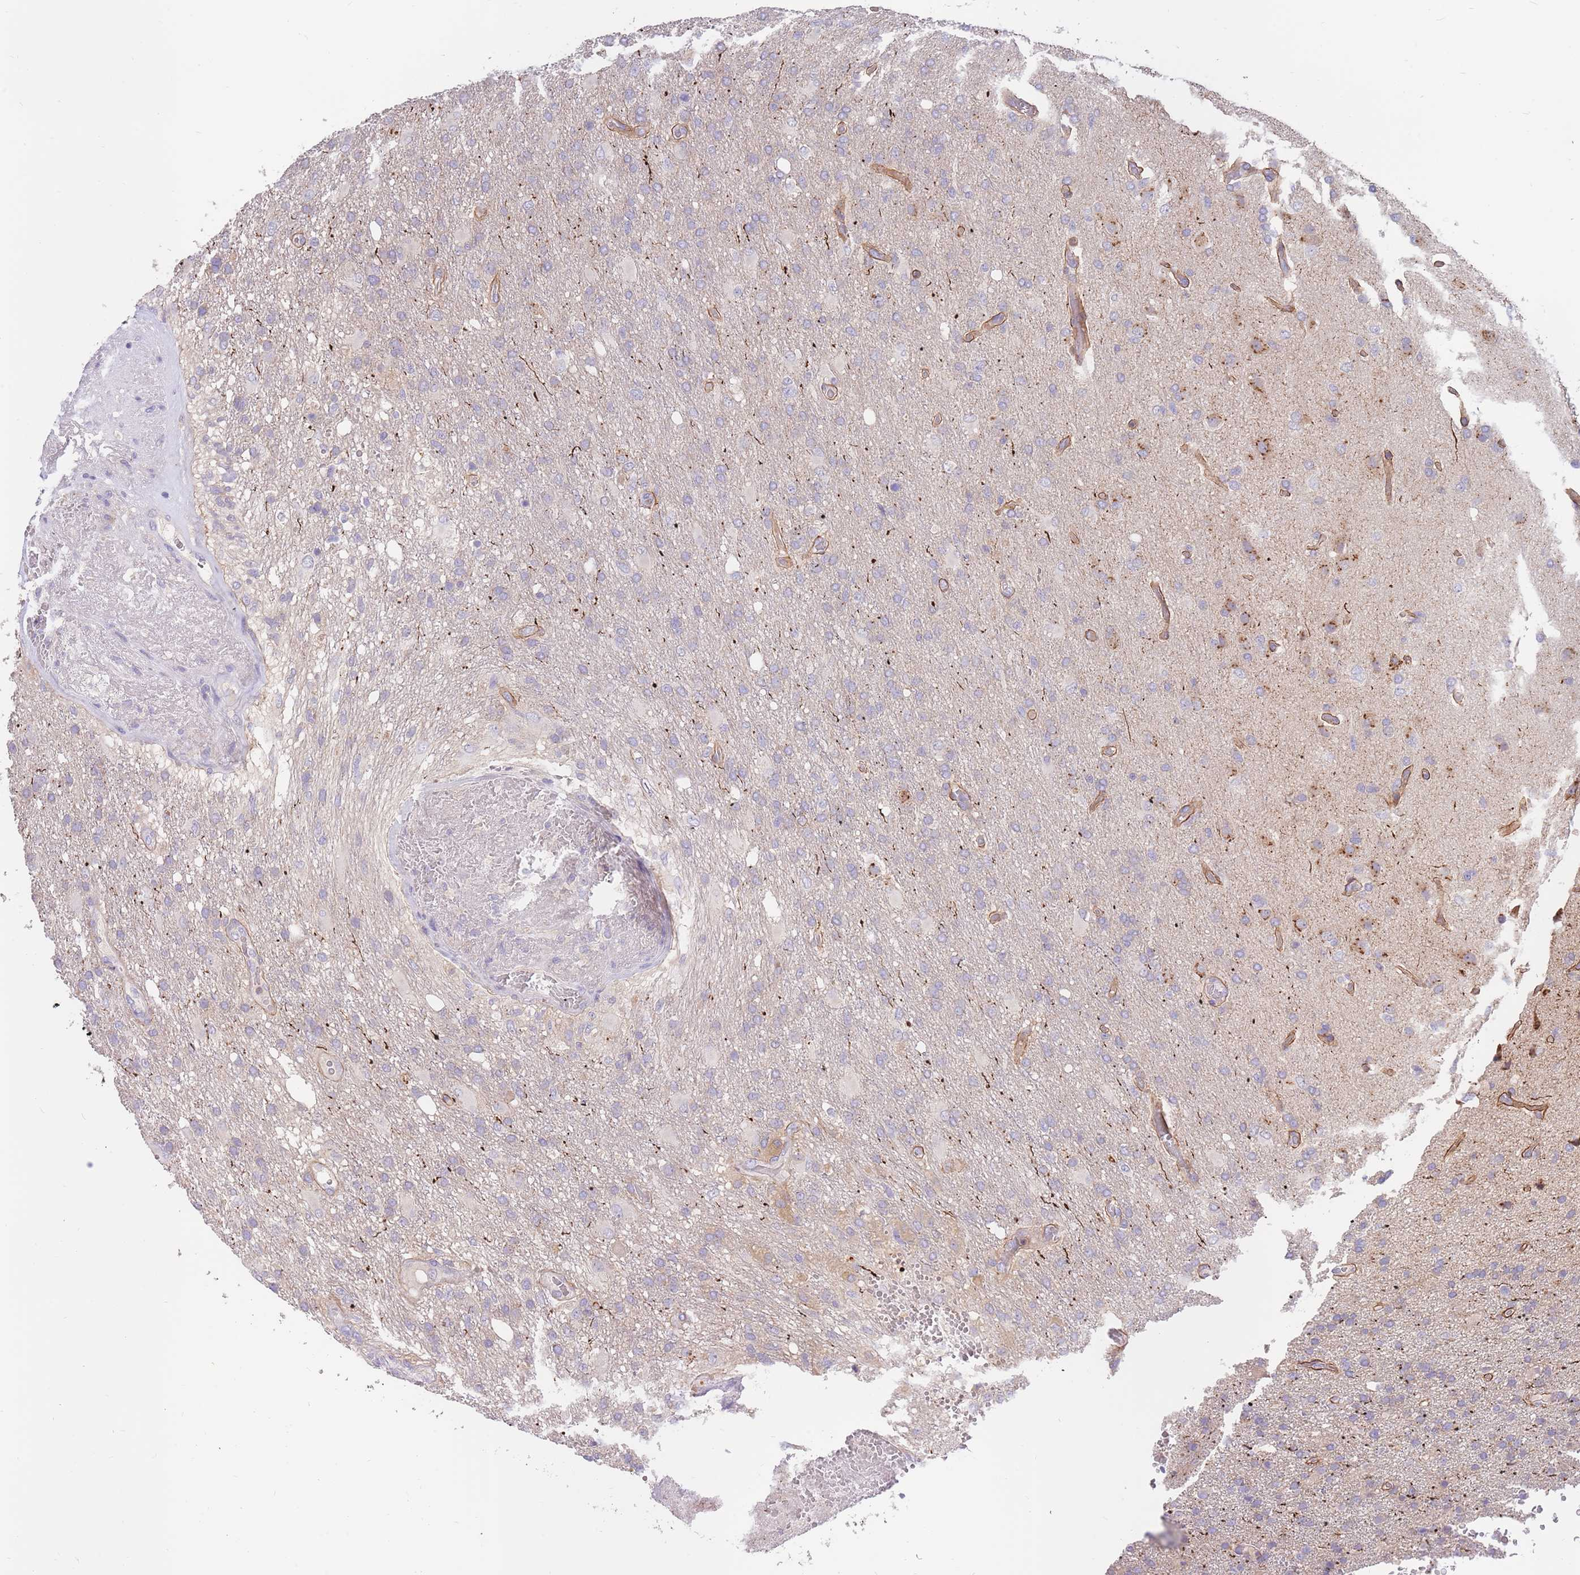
{"staining": {"intensity": "negative", "quantity": "none", "location": "none"}, "tissue": "glioma", "cell_type": "Tumor cells", "image_type": "cancer", "snomed": [{"axis": "morphology", "description": "Glioma, malignant, High grade"}, {"axis": "topography", "description": "Brain"}], "caption": "Immunohistochemistry (IHC) micrograph of human glioma stained for a protein (brown), which exhibits no positivity in tumor cells.", "gene": "BORCS5", "patient": {"sex": "female", "age": 74}}